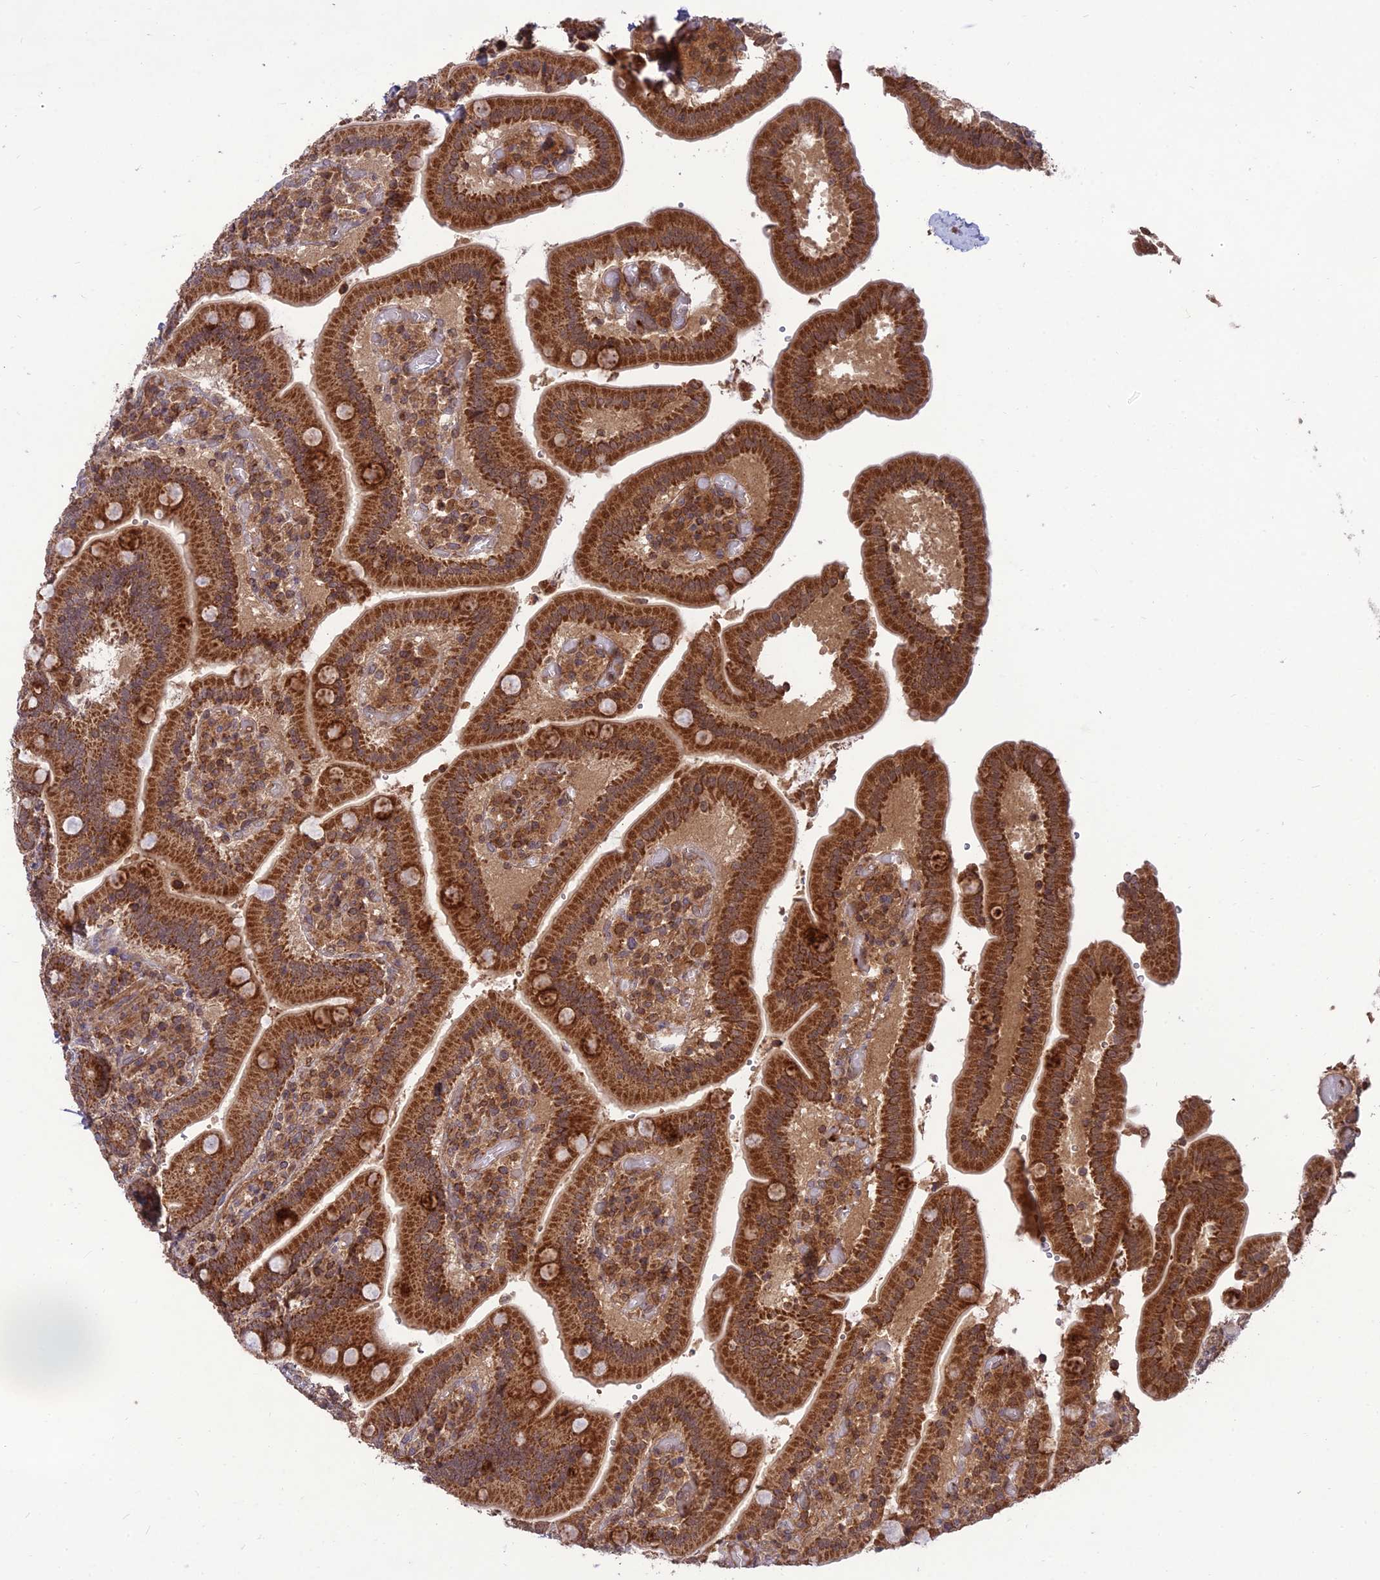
{"staining": {"intensity": "strong", "quantity": ">75%", "location": "cytoplasmic/membranous"}, "tissue": "duodenum", "cell_type": "Glandular cells", "image_type": "normal", "snomed": [{"axis": "morphology", "description": "Normal tissue, NOS"}, {"axis": "topography", "description": "Duodenum"}], "caption": "Immunohistochemistry staining of unremarkable duodenum, which demonstrates high levels of strong cytoplasmic/membranous positivity in about >75% of glandular cells indicating strong cytoplasmic/membranous protein staining. The staining was performed using DAB (brown) for protein detection and nuclei were counterstained in hematoxylin (blue).", "gene": "NDUFC1", "patient": {"sex": "female", "age": 62}}